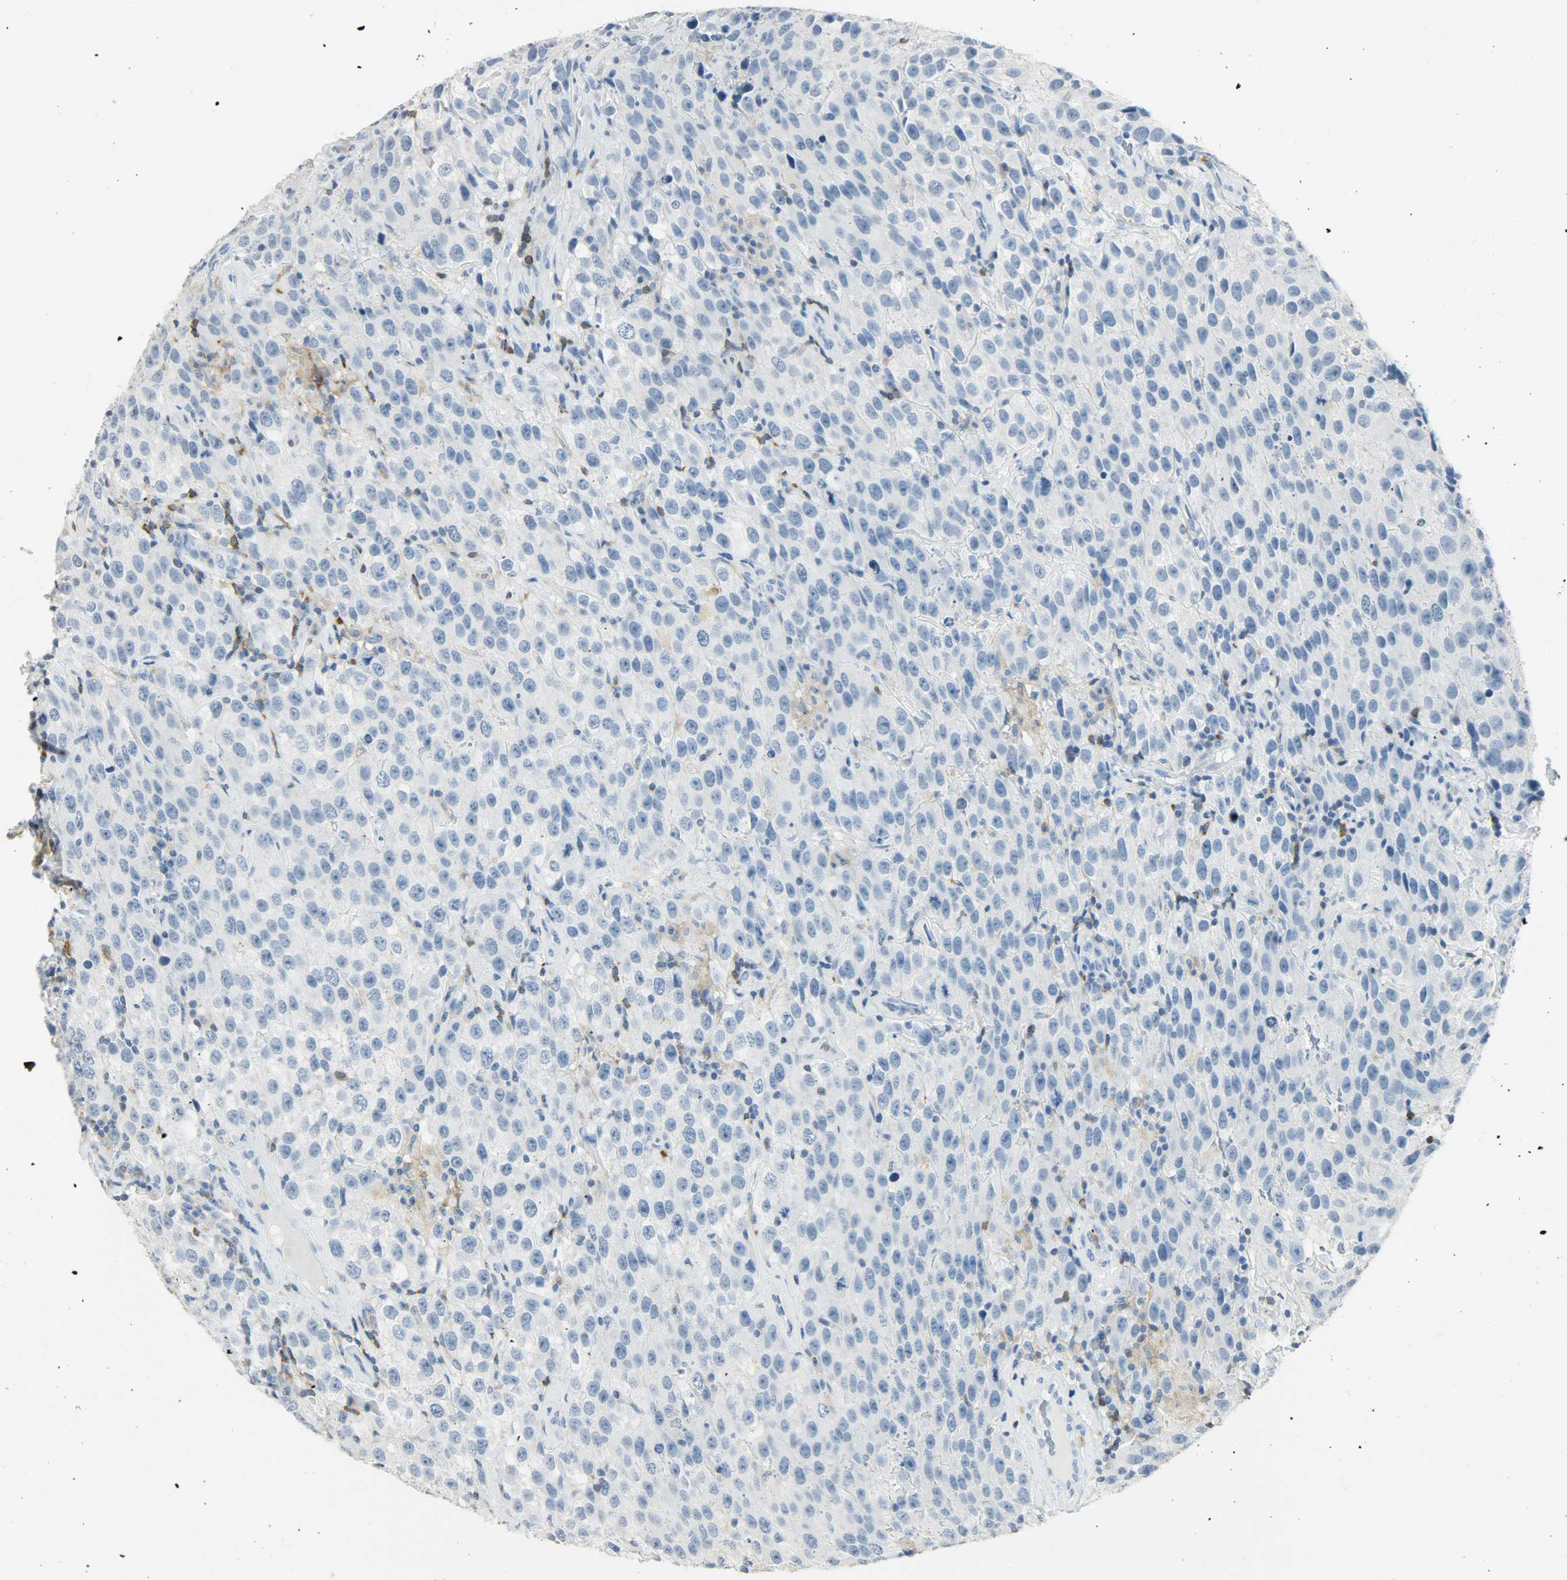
{"staining": {"intensity": "negative", "quantity": "none", "location": "none"}, "tissue": "testis cancer", "cell_type": "Tumor cells", "image_type": "cancer", "snomed": [{"axis": "morphology", "description": "Seminoma, NOS"}, {"axis": "topography", "description": "Testis"}], "caption": "Immunohistochemistry (IHC) micrograph of neoplastic tissue: human testis cancer (seminoma) stained with DAB reveals no significant protein staining in tumor cells. (Stains: DAB immunohistochemistry with hematoxylin counter stain, Microscopy: brightfield microscopy at high magnification).", "gene": "PTPN6", "patient": {"sex": "male", "age": 52}}